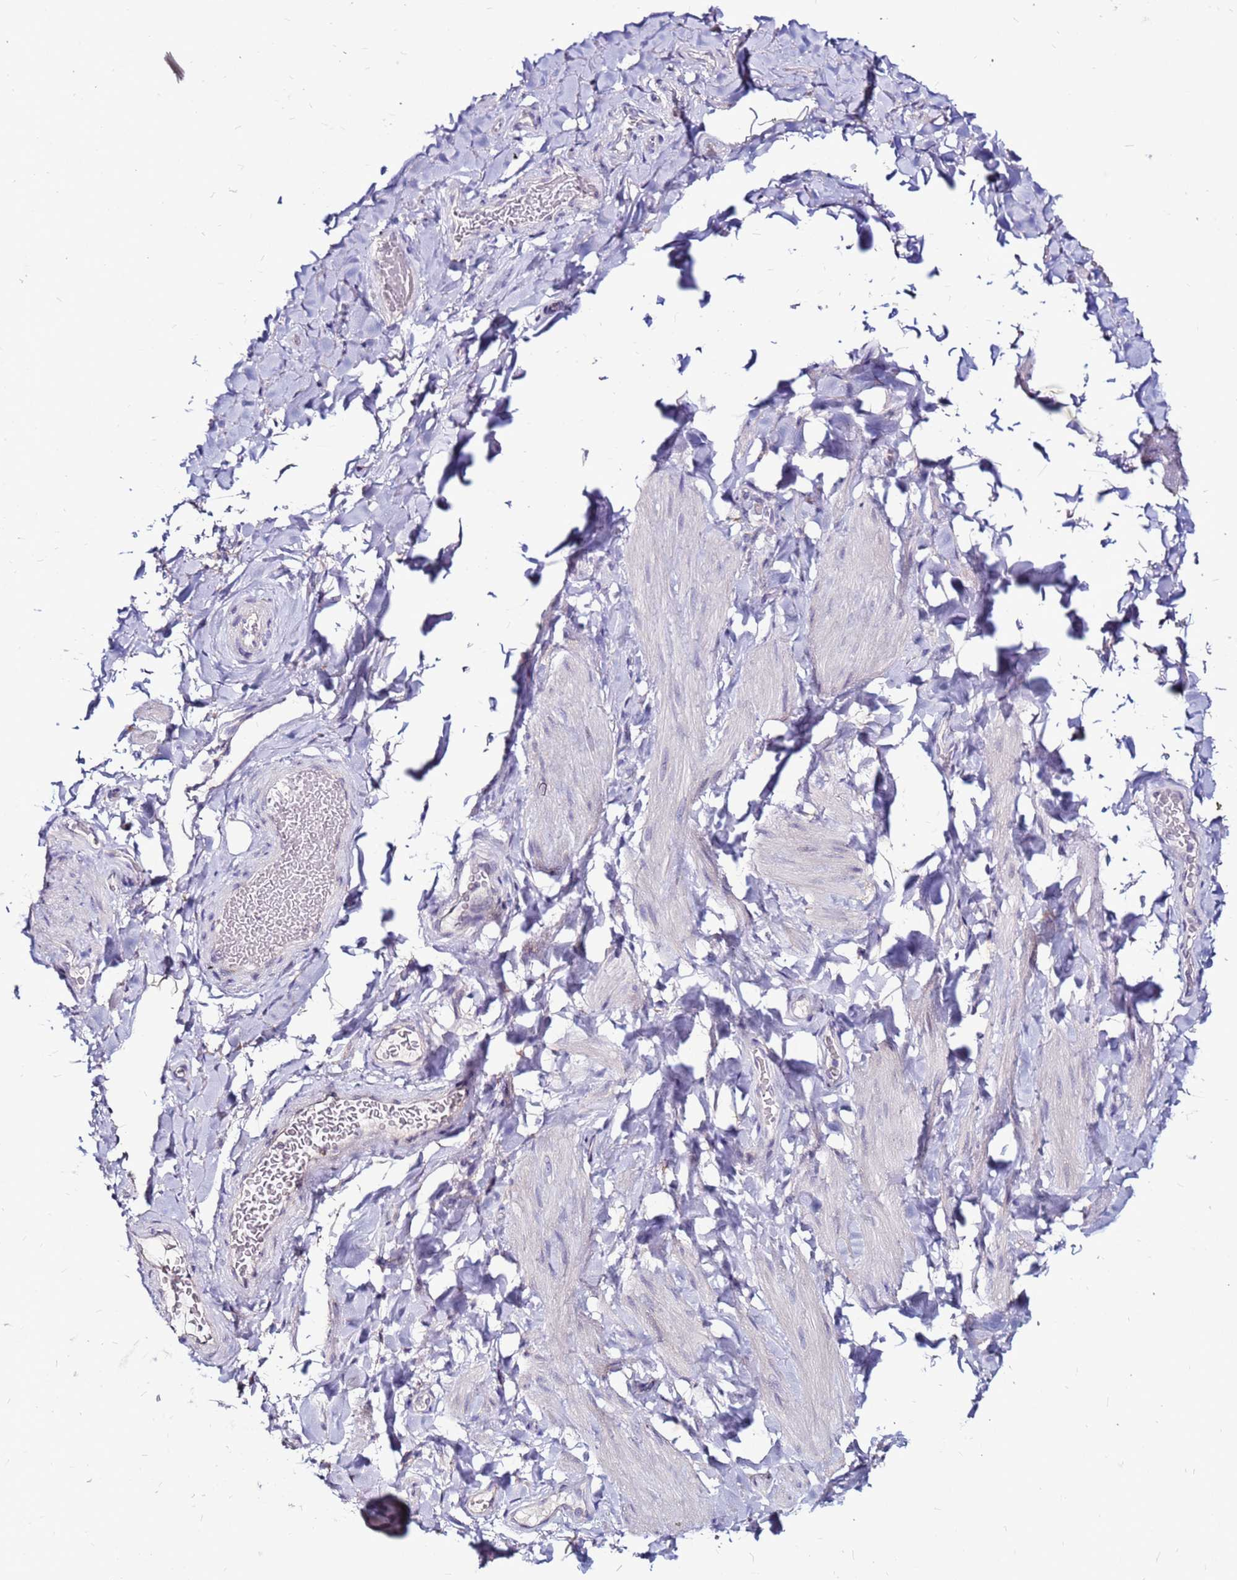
{"staining": {"intensity": "negative", "quantity": "none", "location": "none"}, "tissue": "adipose tissue", "cell_type": "Adipocytes", "image_type": "normal", "snomed": [{"axis": "morphology", "description": "Normal tissue, NOS"}, {"axis": "topography", "description": "Soft tissue"}, {"axis": "topography", "description": "Vascular tissue"}], "caption": "Histopathology image shows no protein positivity in adipocytes of unremarkable adipose tissue.", "gene": "SLC44A3", "patient": {"sex": "male", "age": 54}}